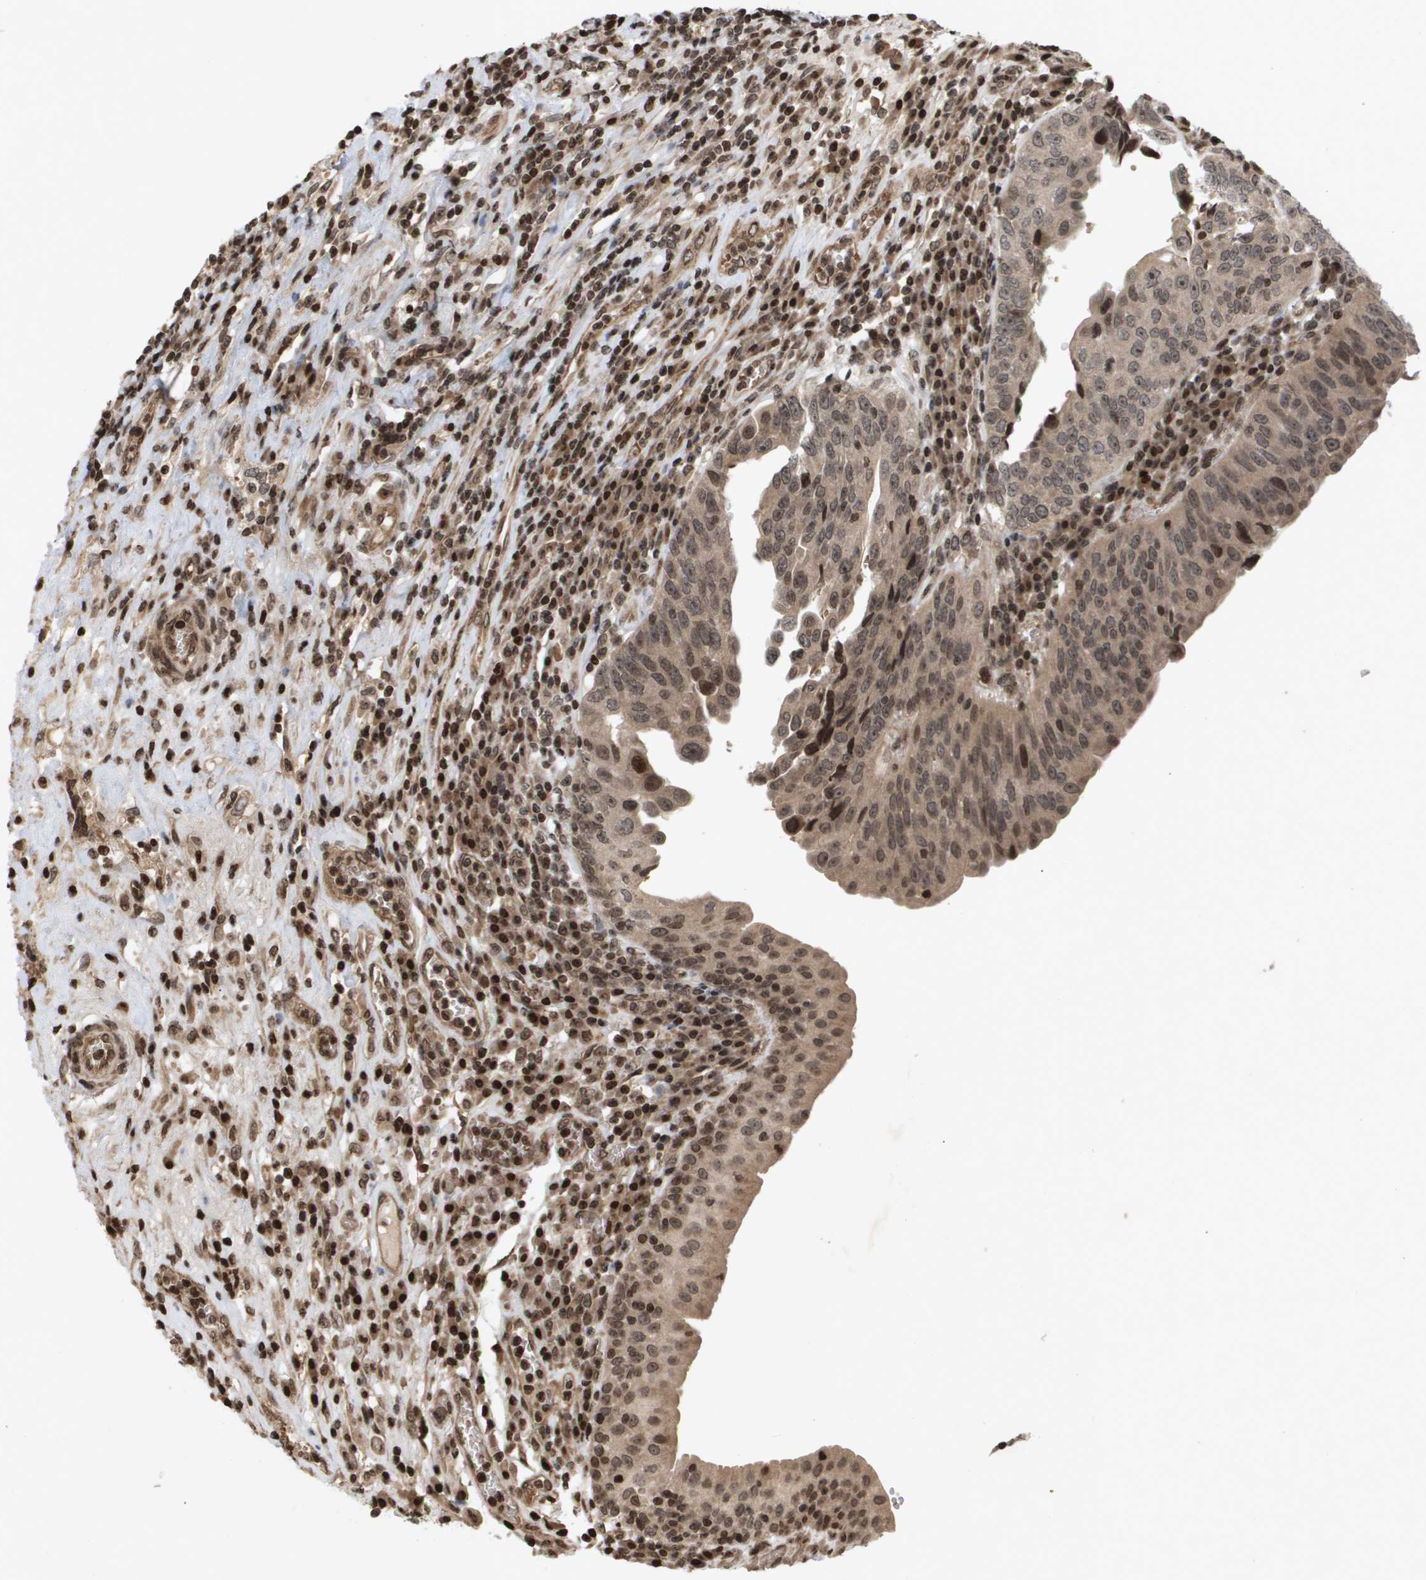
{"staining": {"intensity": "moderate", "quantity": ">75%", "location": "cytoplasmic/membranous,nuclear"}, "tissue": "urothelial cancer", "cell_type": "Tumor cells", "image_type": "cancer", "snomed": [{"axis": "morphology", "description": "Urothelial carcinoma, High grade"}, {"axis": "topography", "description": "Urinary bladder"}], "caption": "Immunohistochemistry (IHC) (DAB (3,3'-diaminobenzidine)) staining of urothelial cancer displays moderate cytoplasmic/membranous and nuclear protein expression in approximately >75% of tumor cells. The staining was performed using DAB (3,3'-diaminobenzidine), with brown indicating positive protein expression. Nuclei are stained blue with hematoxylin.", "gene": "HSPA6", "patient": {"sex": "female", "age": 80}}